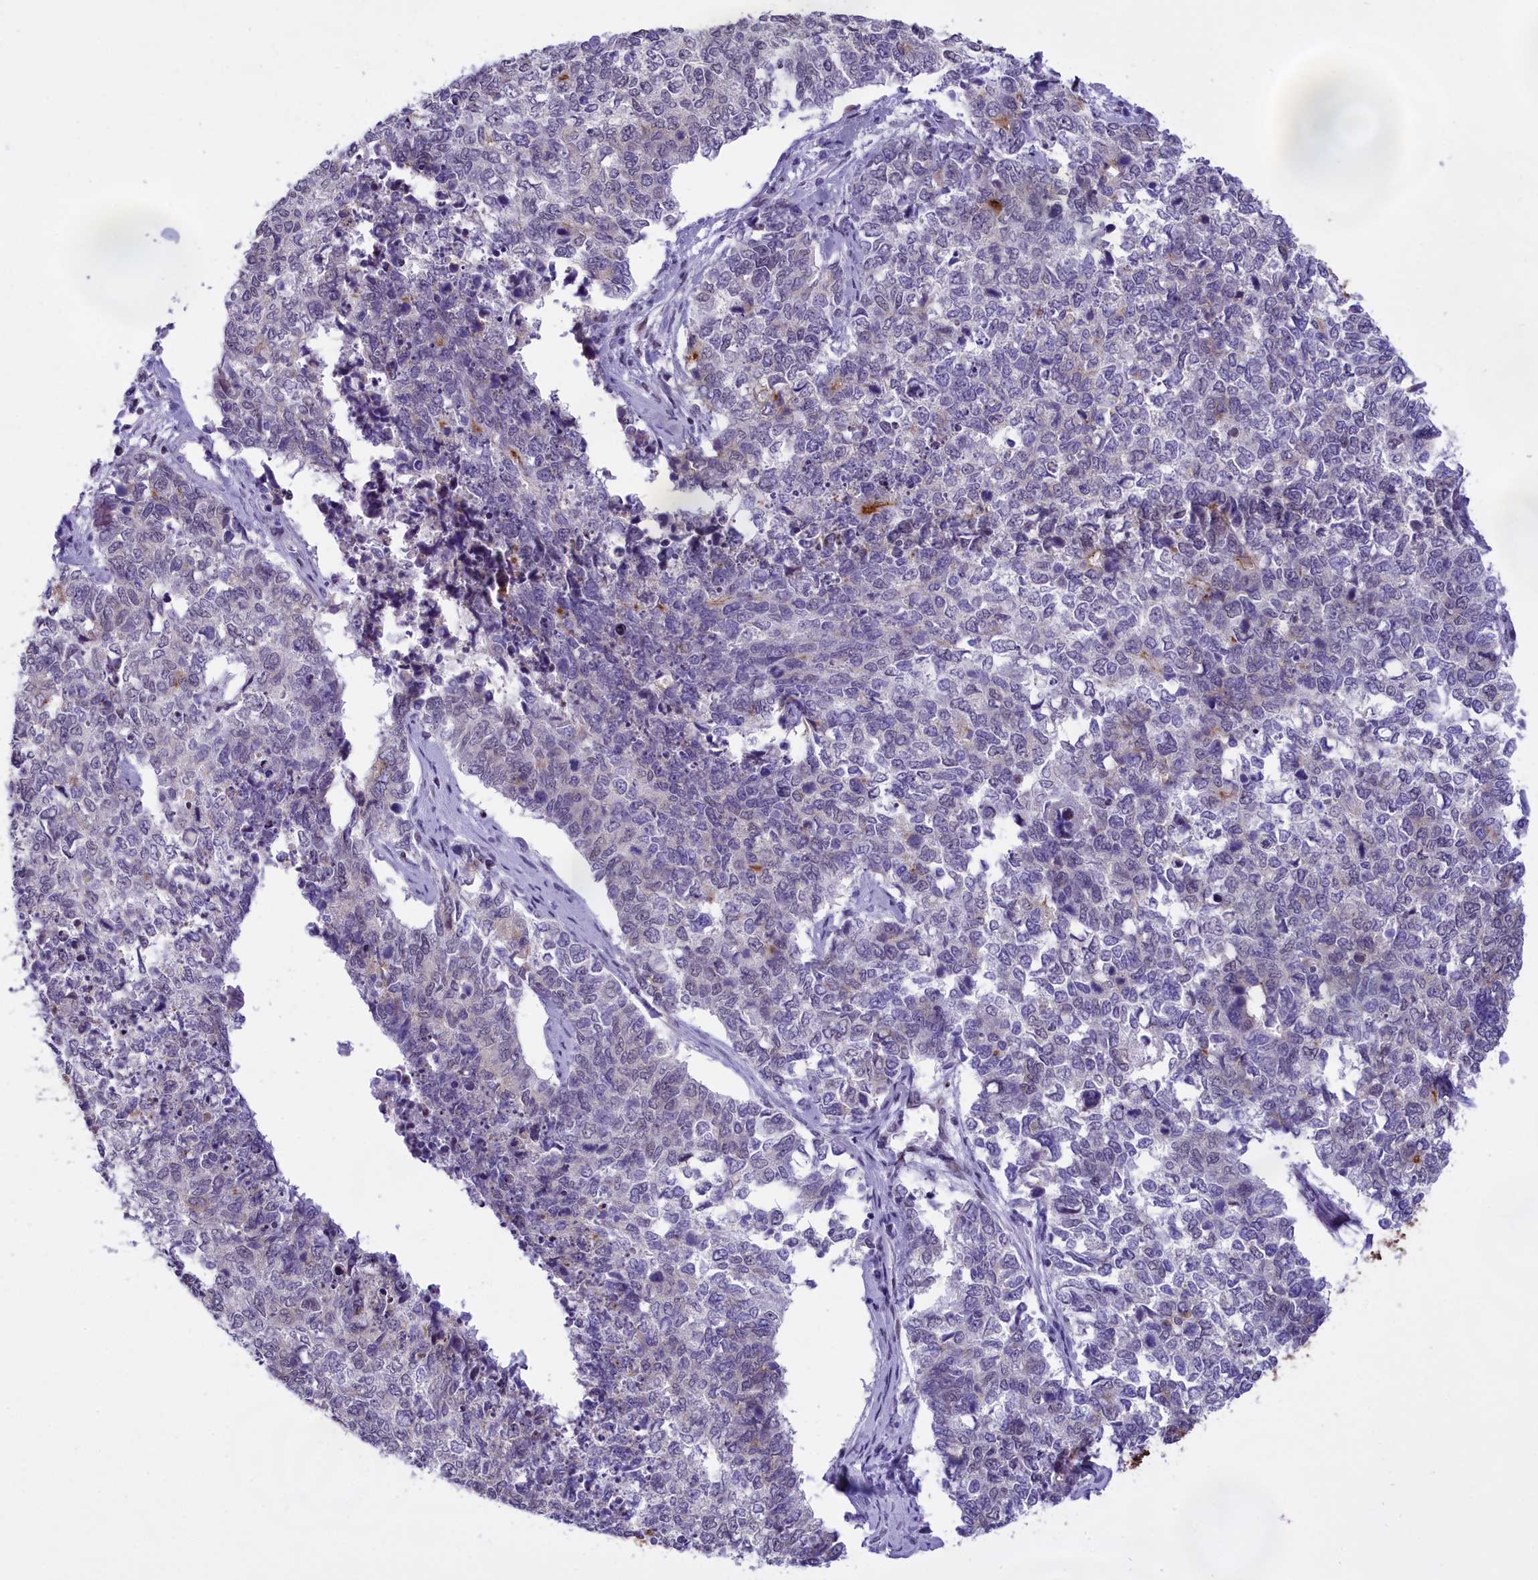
{"staining": {"intensity": "moderate", "quantity": "<25%", "location": "cytoplasmic/membranous"}, "tissue": "cervical cancer", "cell_type": "Tumor cells", "image_type": "cancer", "snomed": [{"axis": "morphology", "description": "Squamous cell carcinoma, NOS"}, {"axis": "topography", "description": "Cervix"}], "caption": "Moderate cytoplasmic/membranous positivity is seen in about <25% of tumor cells in cervical cancer.", "gene": "SPIRE2", "patient": {"sex": "female", "age": 63}}